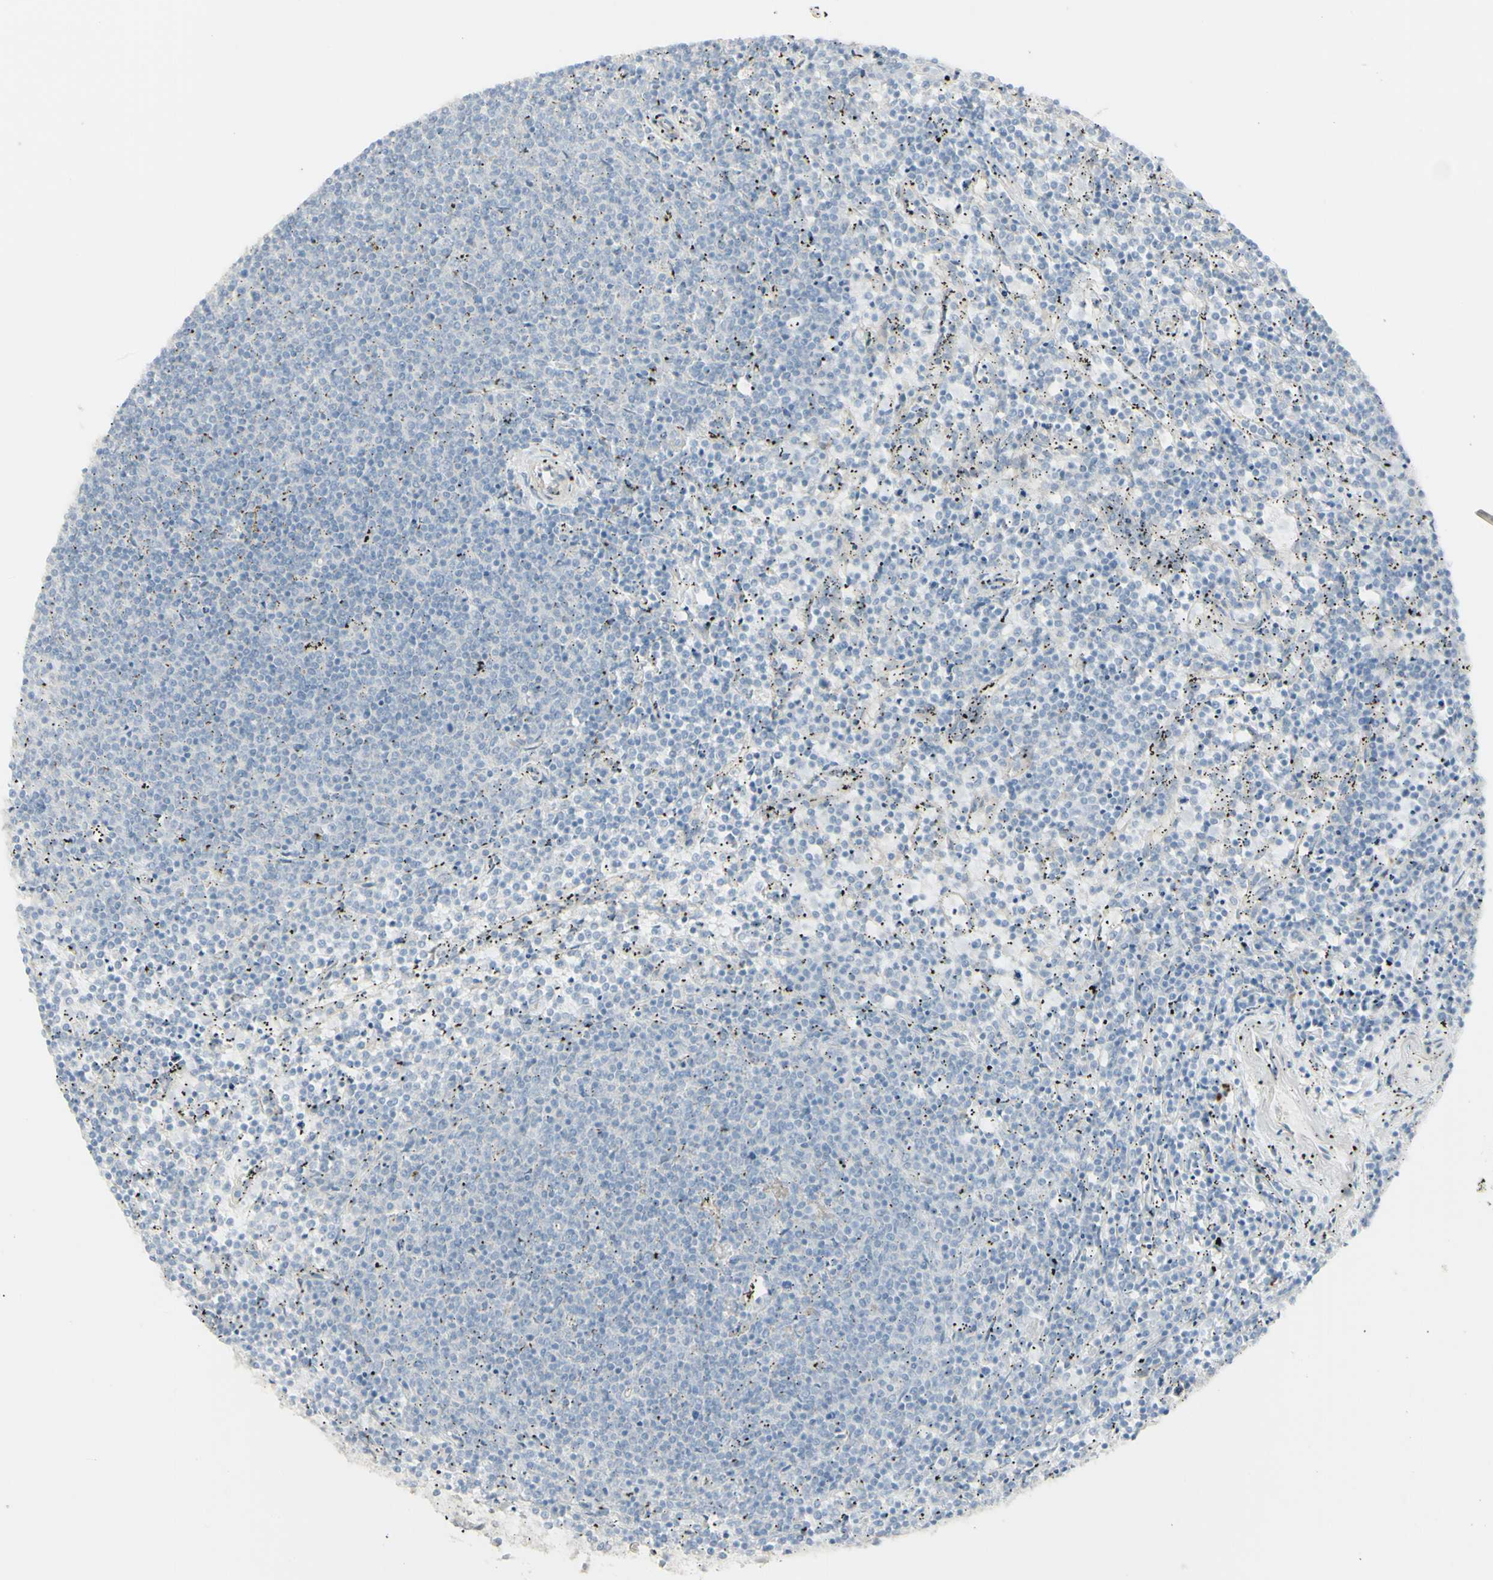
{"staining": {"intensity": "negative", "quantity": "none", "location": "none"}, "tissue": "lymphoma", "cell_type": "Tumor cells", "image_type": "cancer", "snomed": [{"axis": "morphology", "description": "Malignant lymphoma, non-Hodgkin's type, Low grade"}, {"axis": "topography", "description": "Spleen"}], "caption": "This is a micrograph of IHC staining of lymphoma, which shows no expression in tumor cells. (Stains: DAB (3,3'-diaminobenzidine) immunohistochemistry (IHC) with hematoxylin counter stain, Microscopy: brightfield microscopy at high magnification).", "gene": "NDST4", "patient": {"sex": "female", "age": 50}}